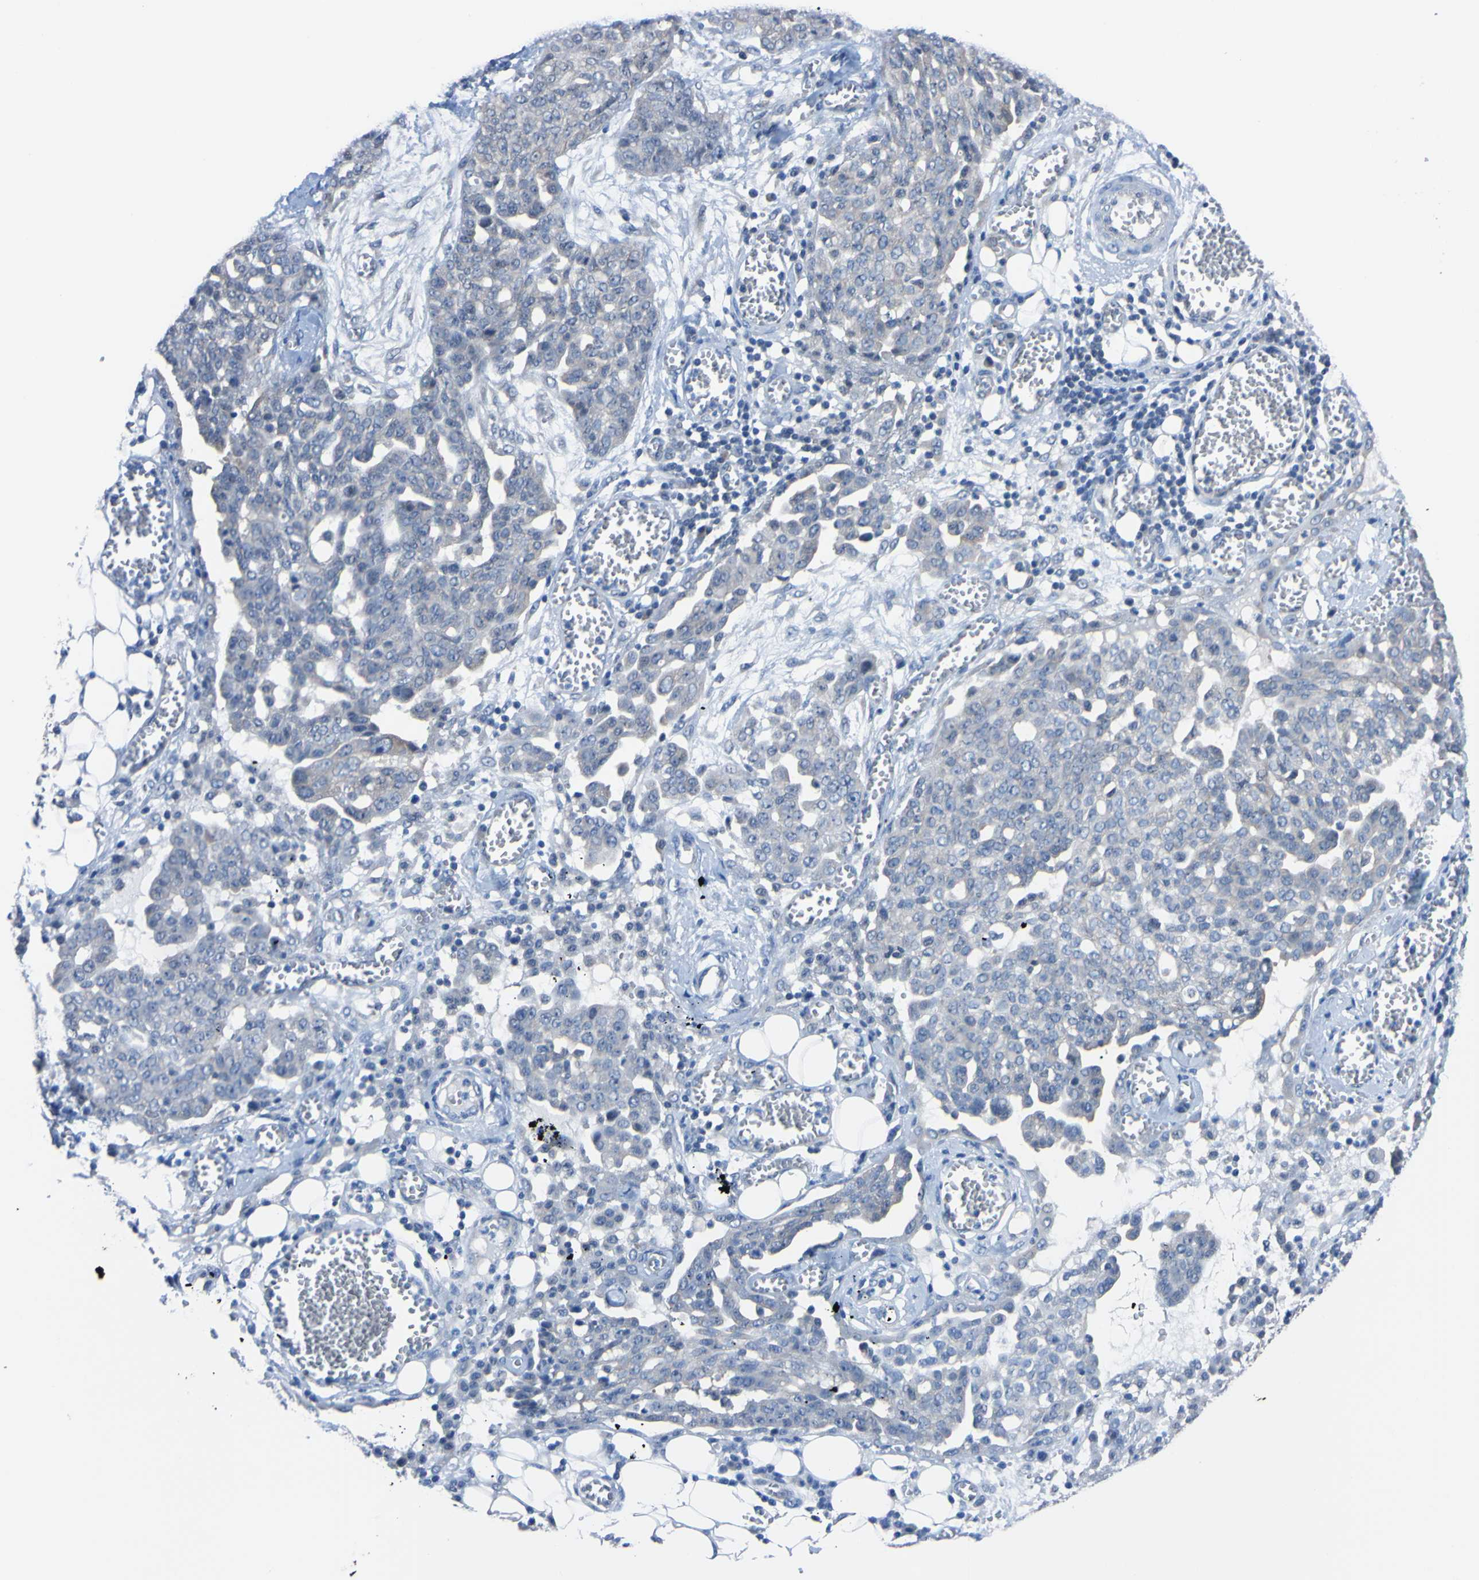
{"staining": {"intensity": "negative", "quantity": "none", "location": "none"}, "tissue": "ovarian cancer", "cell_type": "Tumor cells", "image_type": "cancer", "snomed": [{"axis": "morphology", "description": "Cystadenocarcinoma, serous, NOS"}, {"axis": "topography", "description": "Soft tissue"}, {"axis": "topography", "description": "Ovary"}], "caption": "Immunohistochemical staining of ovarian serous cystadenocarcinoma shows no significant positivity in tumor cells. (DAB (3,3'-diaminobenzidine) immunohistochemistry (IHC) with hematoxylin counter stain).", "gene": "RARS1", "patient": {"sex": "female", "age": 57}}